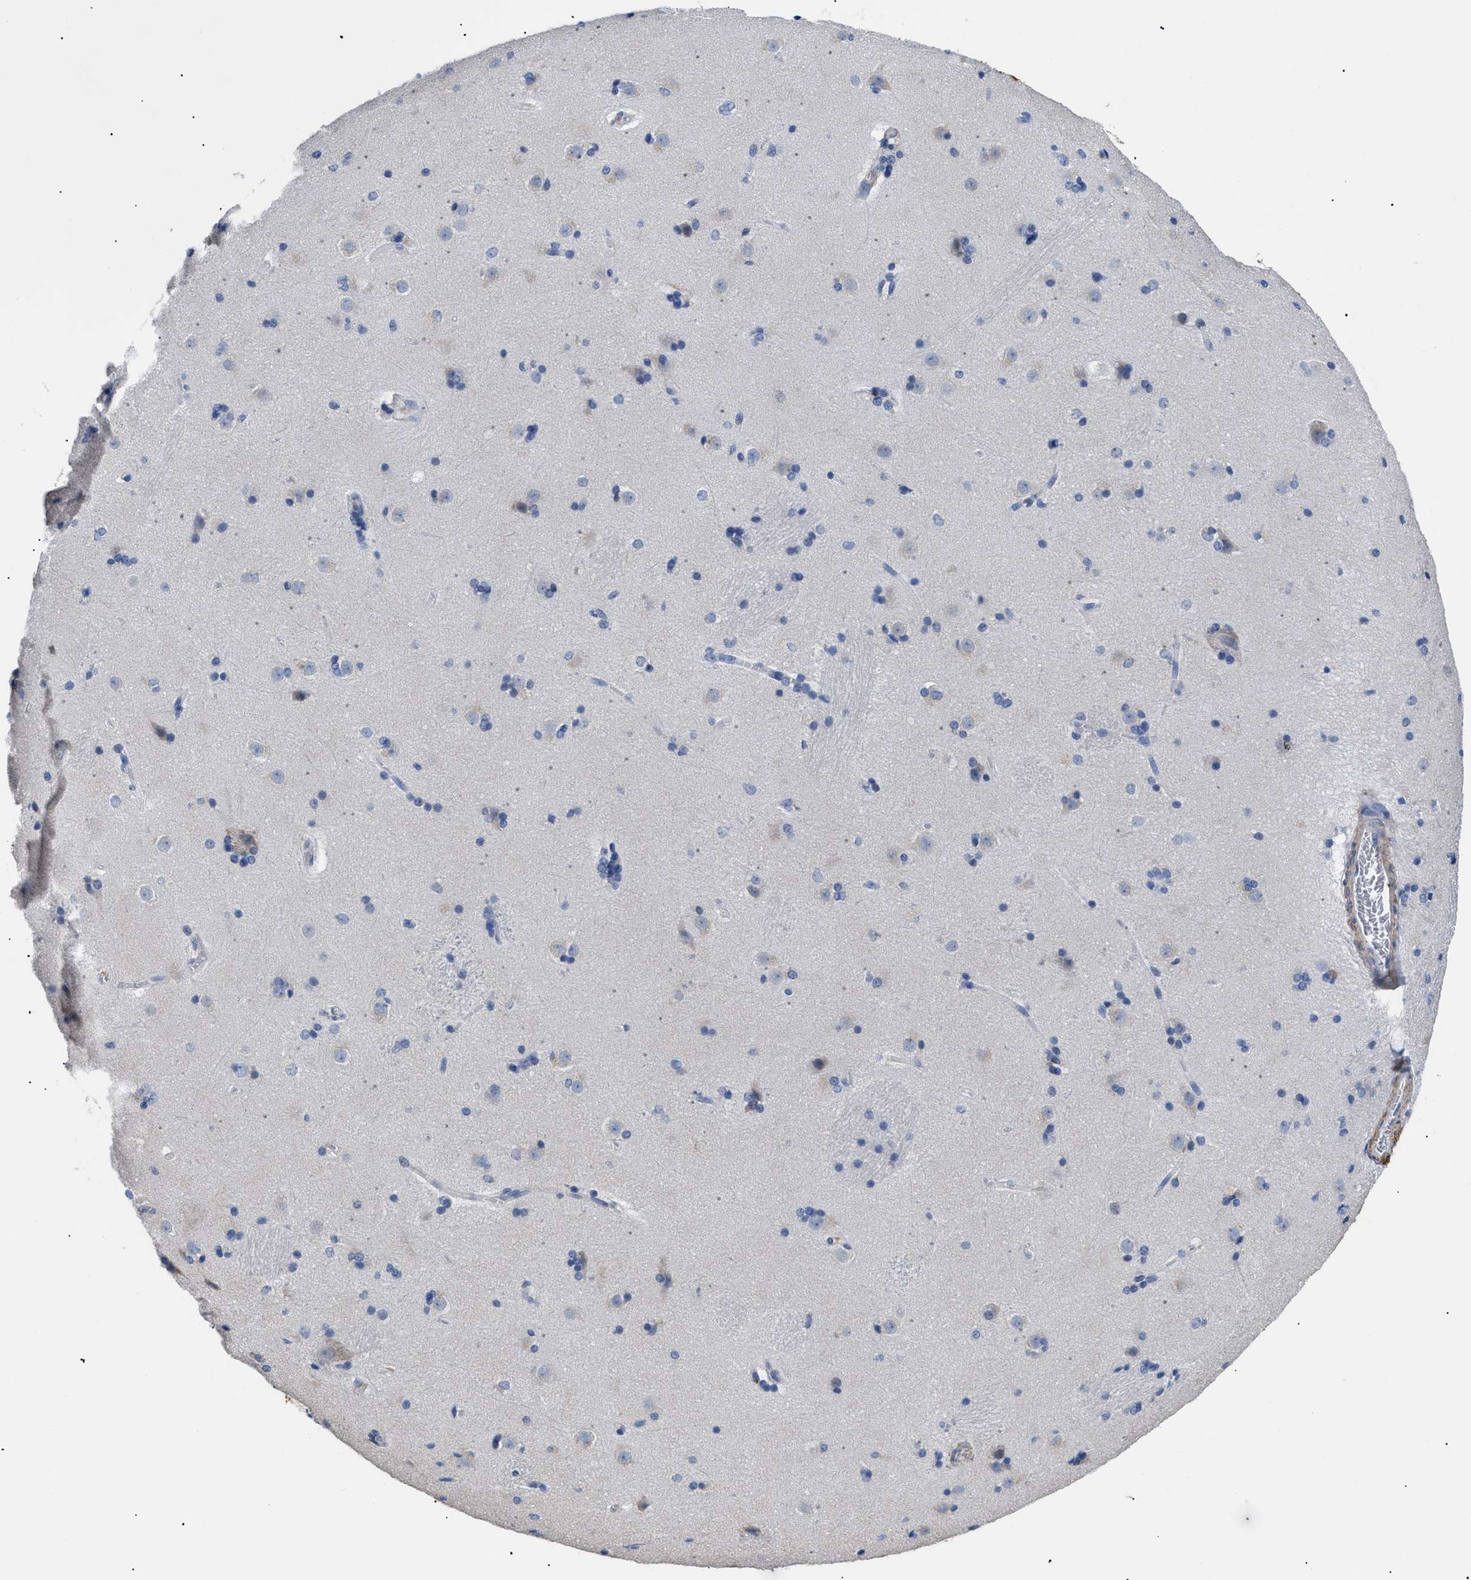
{"staining": {"intensity": "negative", "quantity": "none", "location": "none"}, "tissue": "caudate", "cell_type": "Glial cells", "image_type": "normal", "snomed": [{"axis": "morphology", "description": "Normal tissue, NOS"}, {"axis": "topography", "description": "Lateral ventricle wall"}], "caption": "Immunohistochemistry of unremarkable caudate shows no positivity in glial cells. The staining was performed using DAB (3,3'-diaminobenzidine) to visualize the protein expression in brown, while the nuclei were stained in blue with hematoxylin (Magnification: 20x).", "gene": "HLA", "patient": {"sex": "female", "age": 19}}